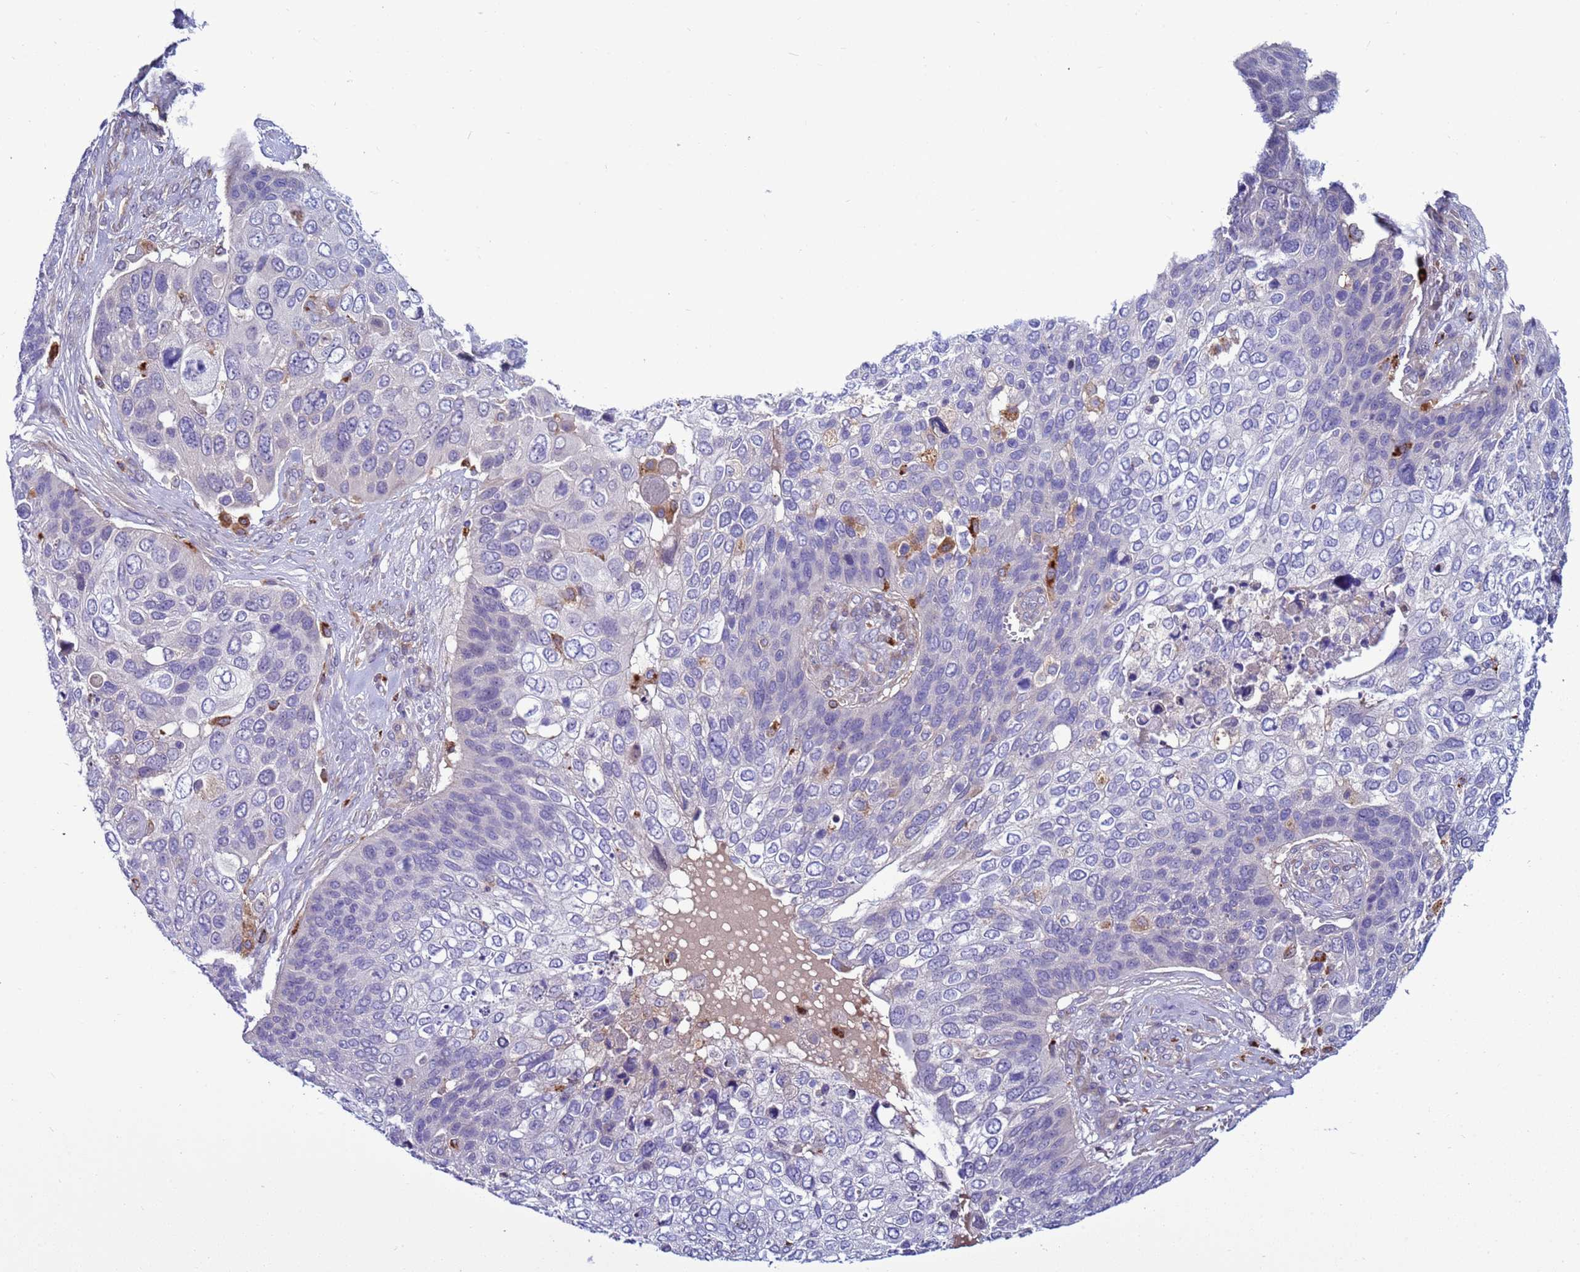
{"staining": {"intensity": "negative", "quantity": "none", "location": "none"}, "tissue": "skin cancer", "cell_type": "Tumor cells", "image_type": "cancer", "snomed": [{"axis": "morphology", "description": "Basal cell carcinoma"}, {"axis": "topography", "description": "Skin"}], "caption": "Human basal cell carcinoma (skin) stained for a protein using immunohistochemistry (IHC) reveals no positivity in tumor cells.", "gene": "NAT2", "patient": {"sex": "female", "age": 74}}